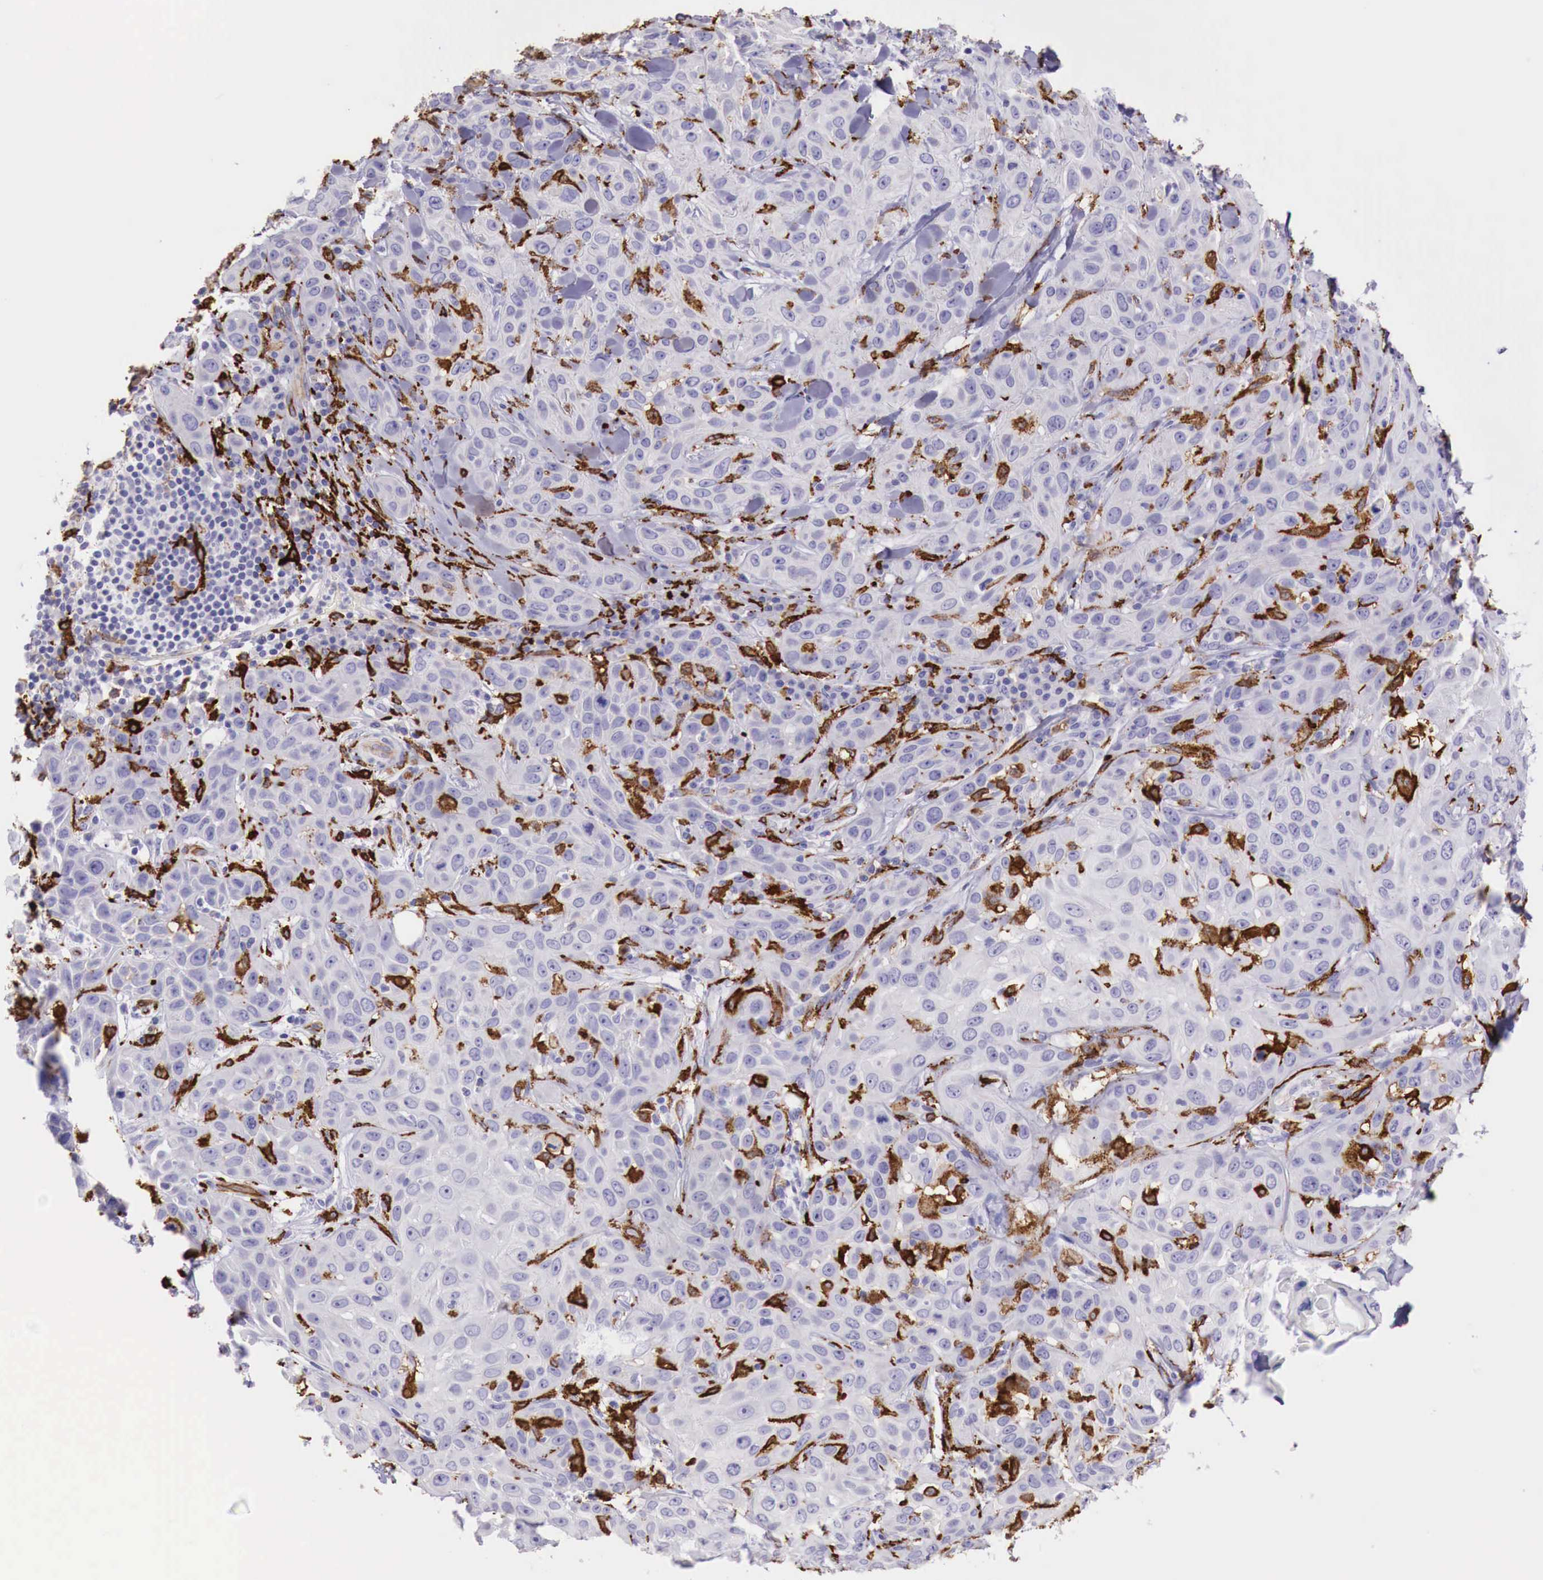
{"staining": {"intensity": "negative", "quantity": "none", "location": "none"}, "tissue": "skin cancer", "cell_type": "Tumor cells", "image_type": "cancer", "snomed": [{"axis": "morphology", "description": "Squamous cell carcinoma, NOS"}, {"axis": "topography", "description": "Skin"}], "caption": "Protein analysis of squamous cell carcinoma (skin) displays no significant staining in tumor cells. The staining was performed using DAB (3,3'-diaminobenzidine) to visualize the protein expression in brown, while the nuclei were stained in blue with hematoxylin (Magnification: 20x).", "gene": "MSR1", "patient": {"sex": "male", "age": 84}}